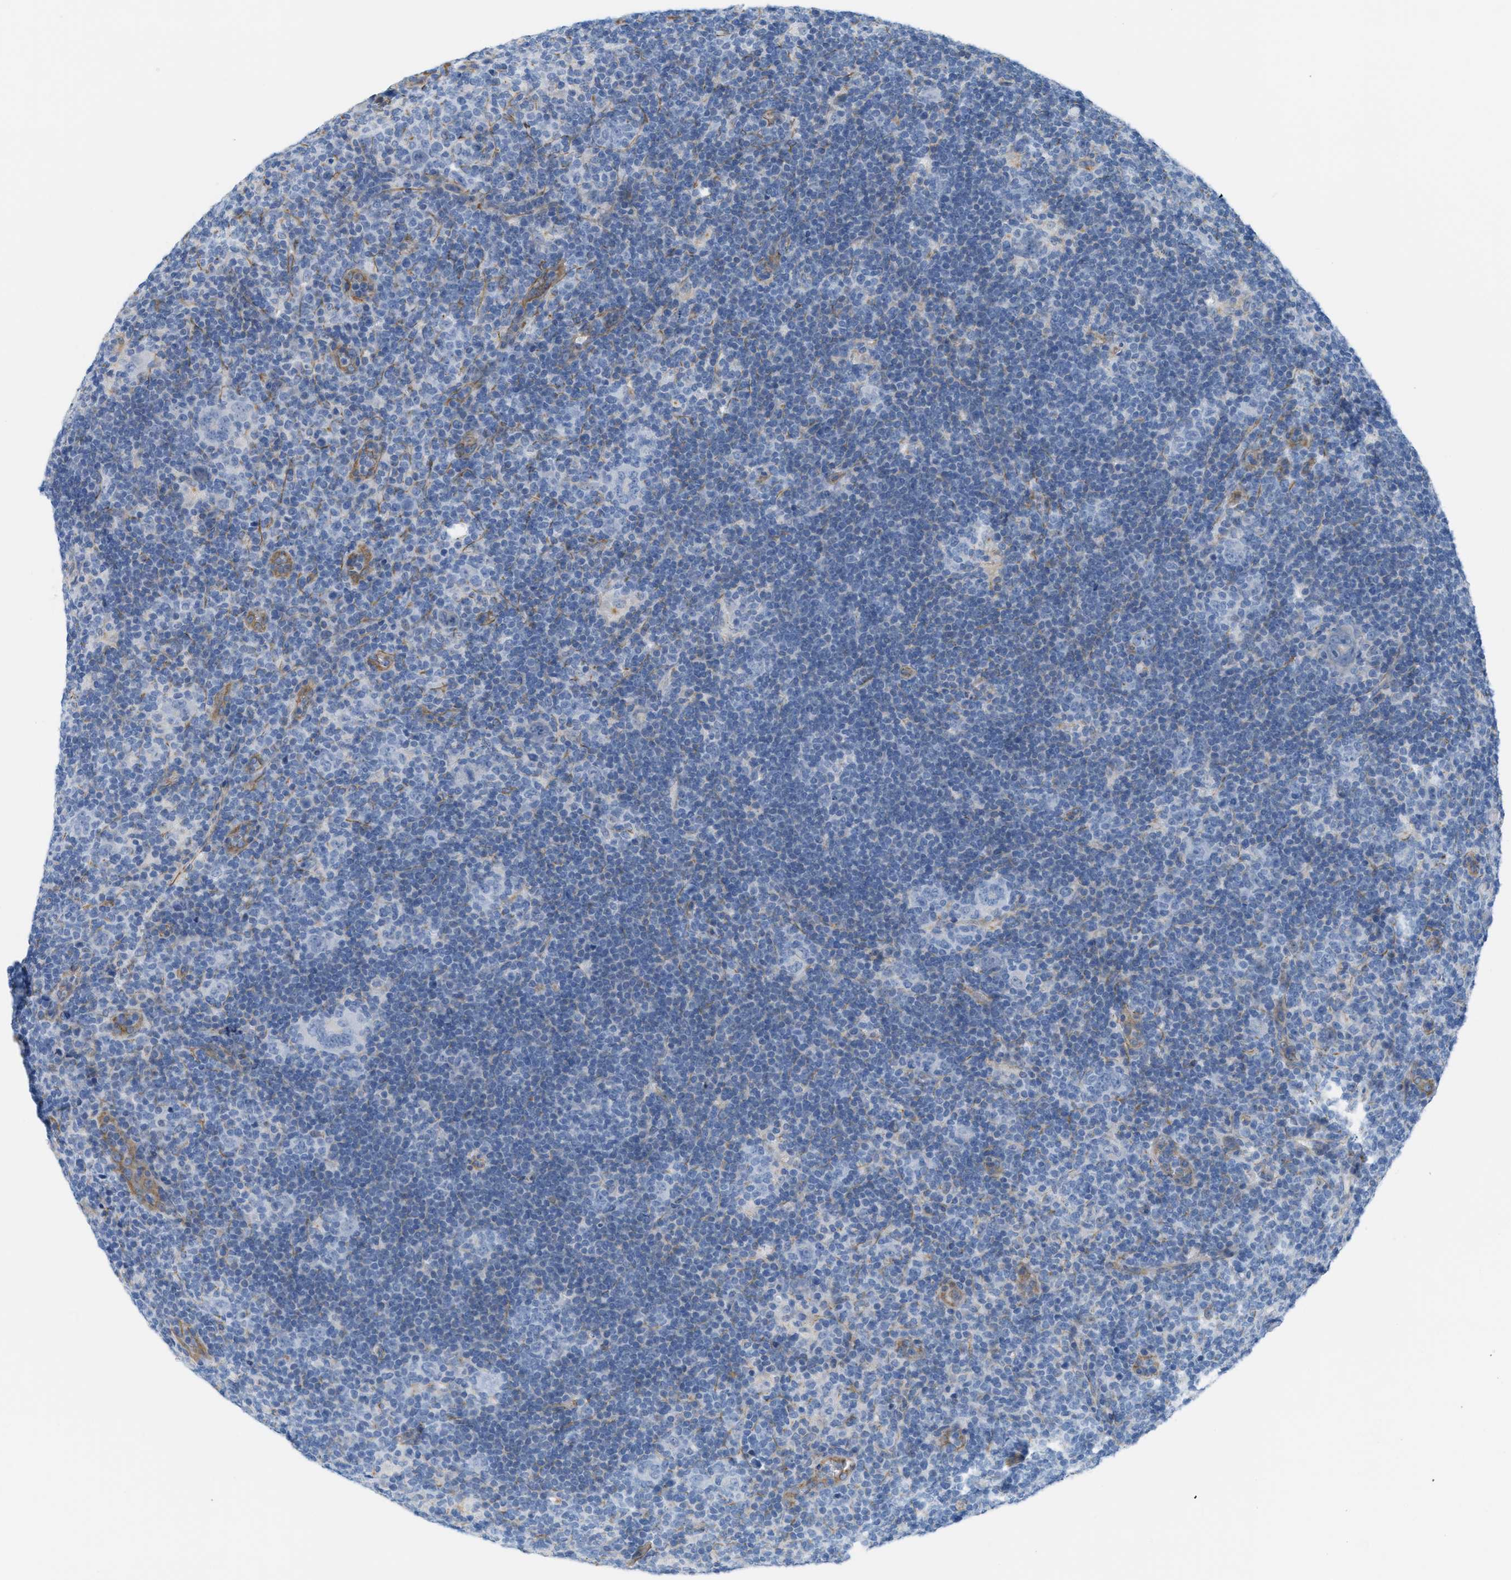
{"staining": {"intensity": "negative", "quantity": "none", "location": "none"}, "tissue": "lymphoma", "cell_type": "Tumor cells", "image_type": "cancer", "snomed": [{"axis": "morphology", "description": "Hodgkin's disease, NOS"}, {"axis": "topography", "description": "Lymph node"}], "caption": "IHC of human Hodgkin's disease exhibits no expression in tumor cells.", "gene": "SLC12A1", "patient": {"sex": "female", "age": 57}}